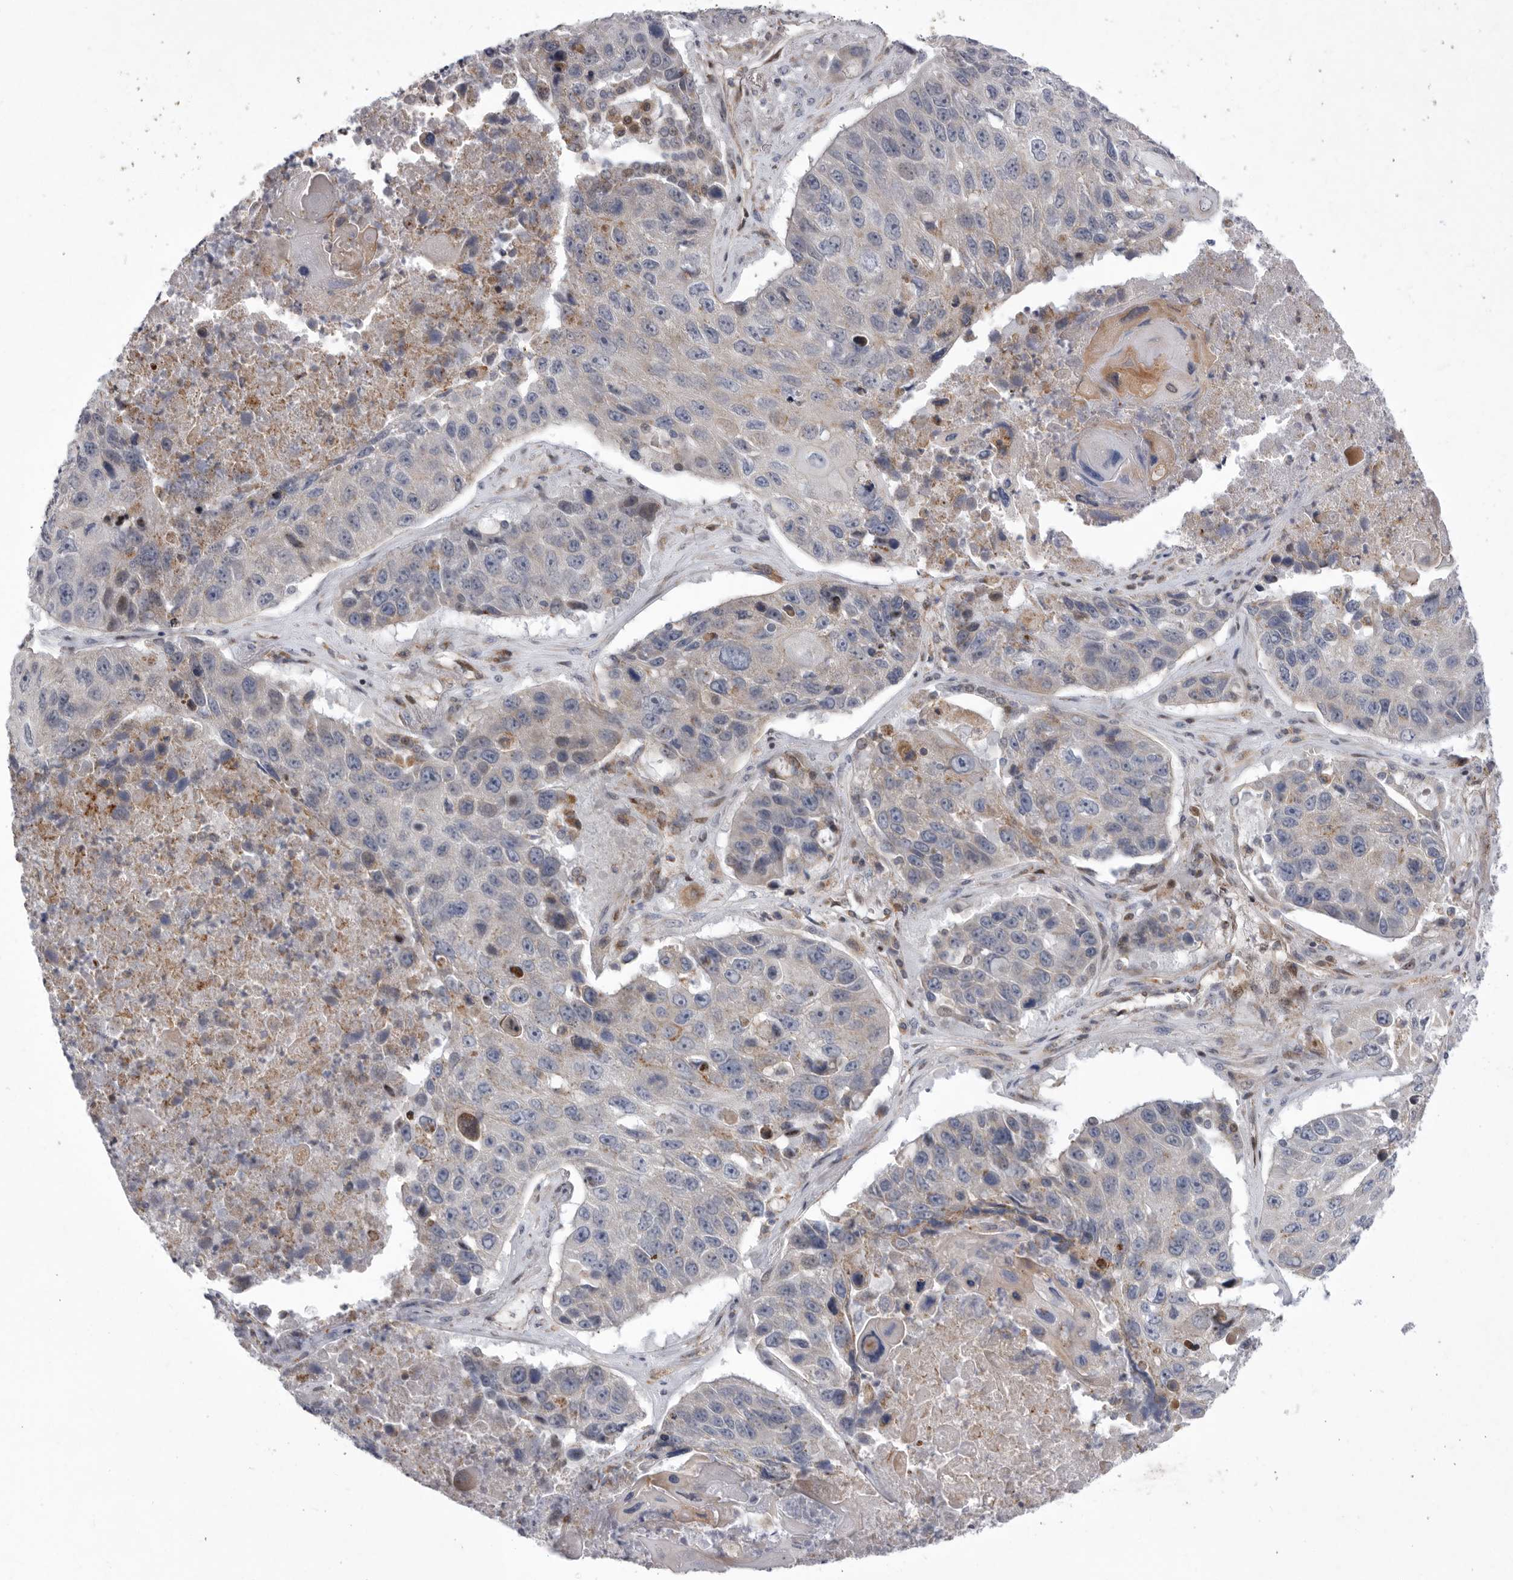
{"staining": {"intensity": "negative", "quantity": "none", "location": "none"}, "tissue": "lung cancer", "cell_type": "Tumor cells", "image_type": "cancer", "snomed": [{"axis": "morphology", "description": "Squamous cell carcinoma, NOS"}, {"axis": "topography", "description": "Lung"}], "caption": "There is no significant expression in tumor cells of lung cancer (squamous cell carcinoma).", "gene": "MPZL1", "patient": {"sex": "male", "age": 61}}